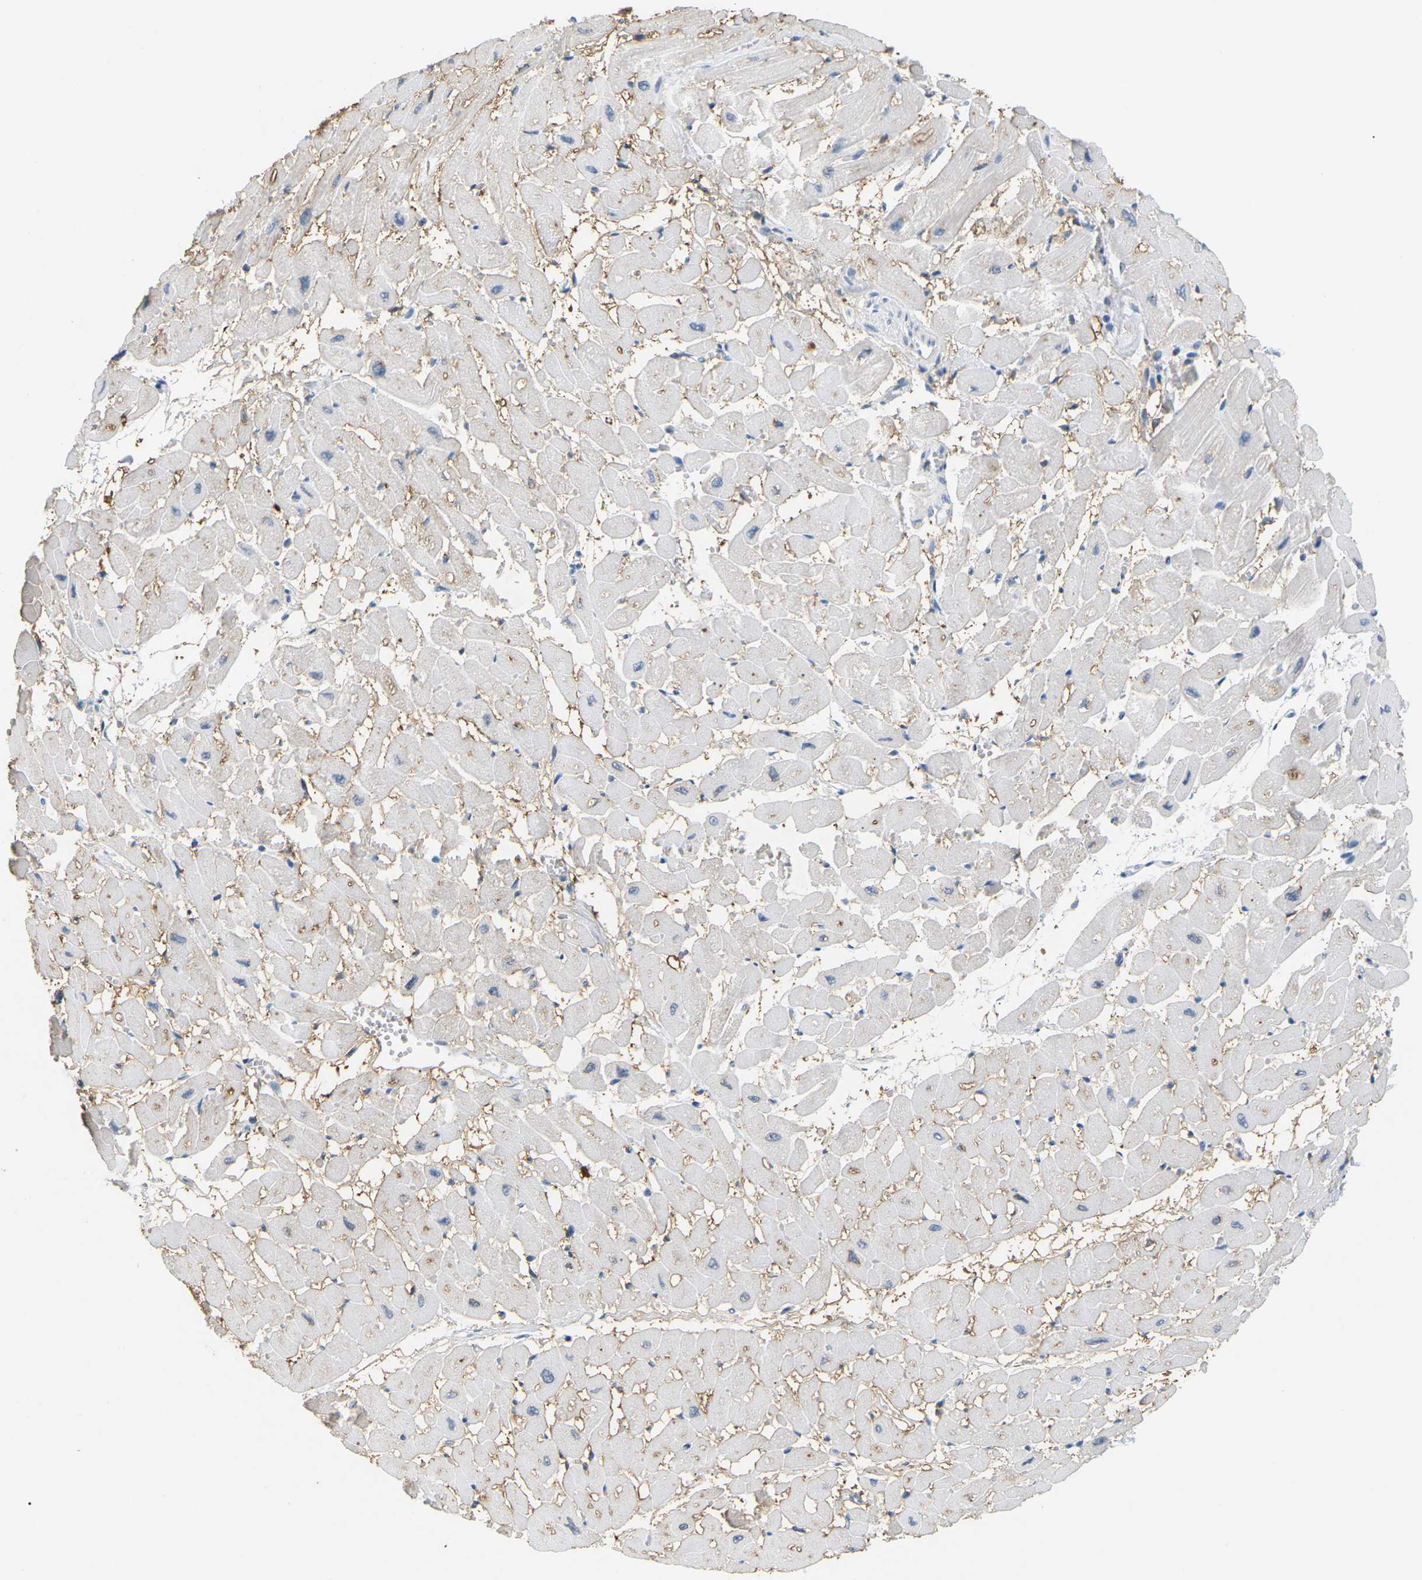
{"staining": {"intensity": "negative", "quantity": "none", "location": "none"}, "tissue": "heart muscle", "cell_type": "Cardiomyocytes", "image_type": "normal", "snomed": [{"axis": "morphology", "description": "Normal tissue, NOS"}, {"axis": "topography", "description": "Heart"}], "caption": "Normal heart muscle was stained to show a protein in brown. There is no significant expression in cardiomyocytes.", "gene": "ADM", "patient": {"sex": "male", "age": 45}}